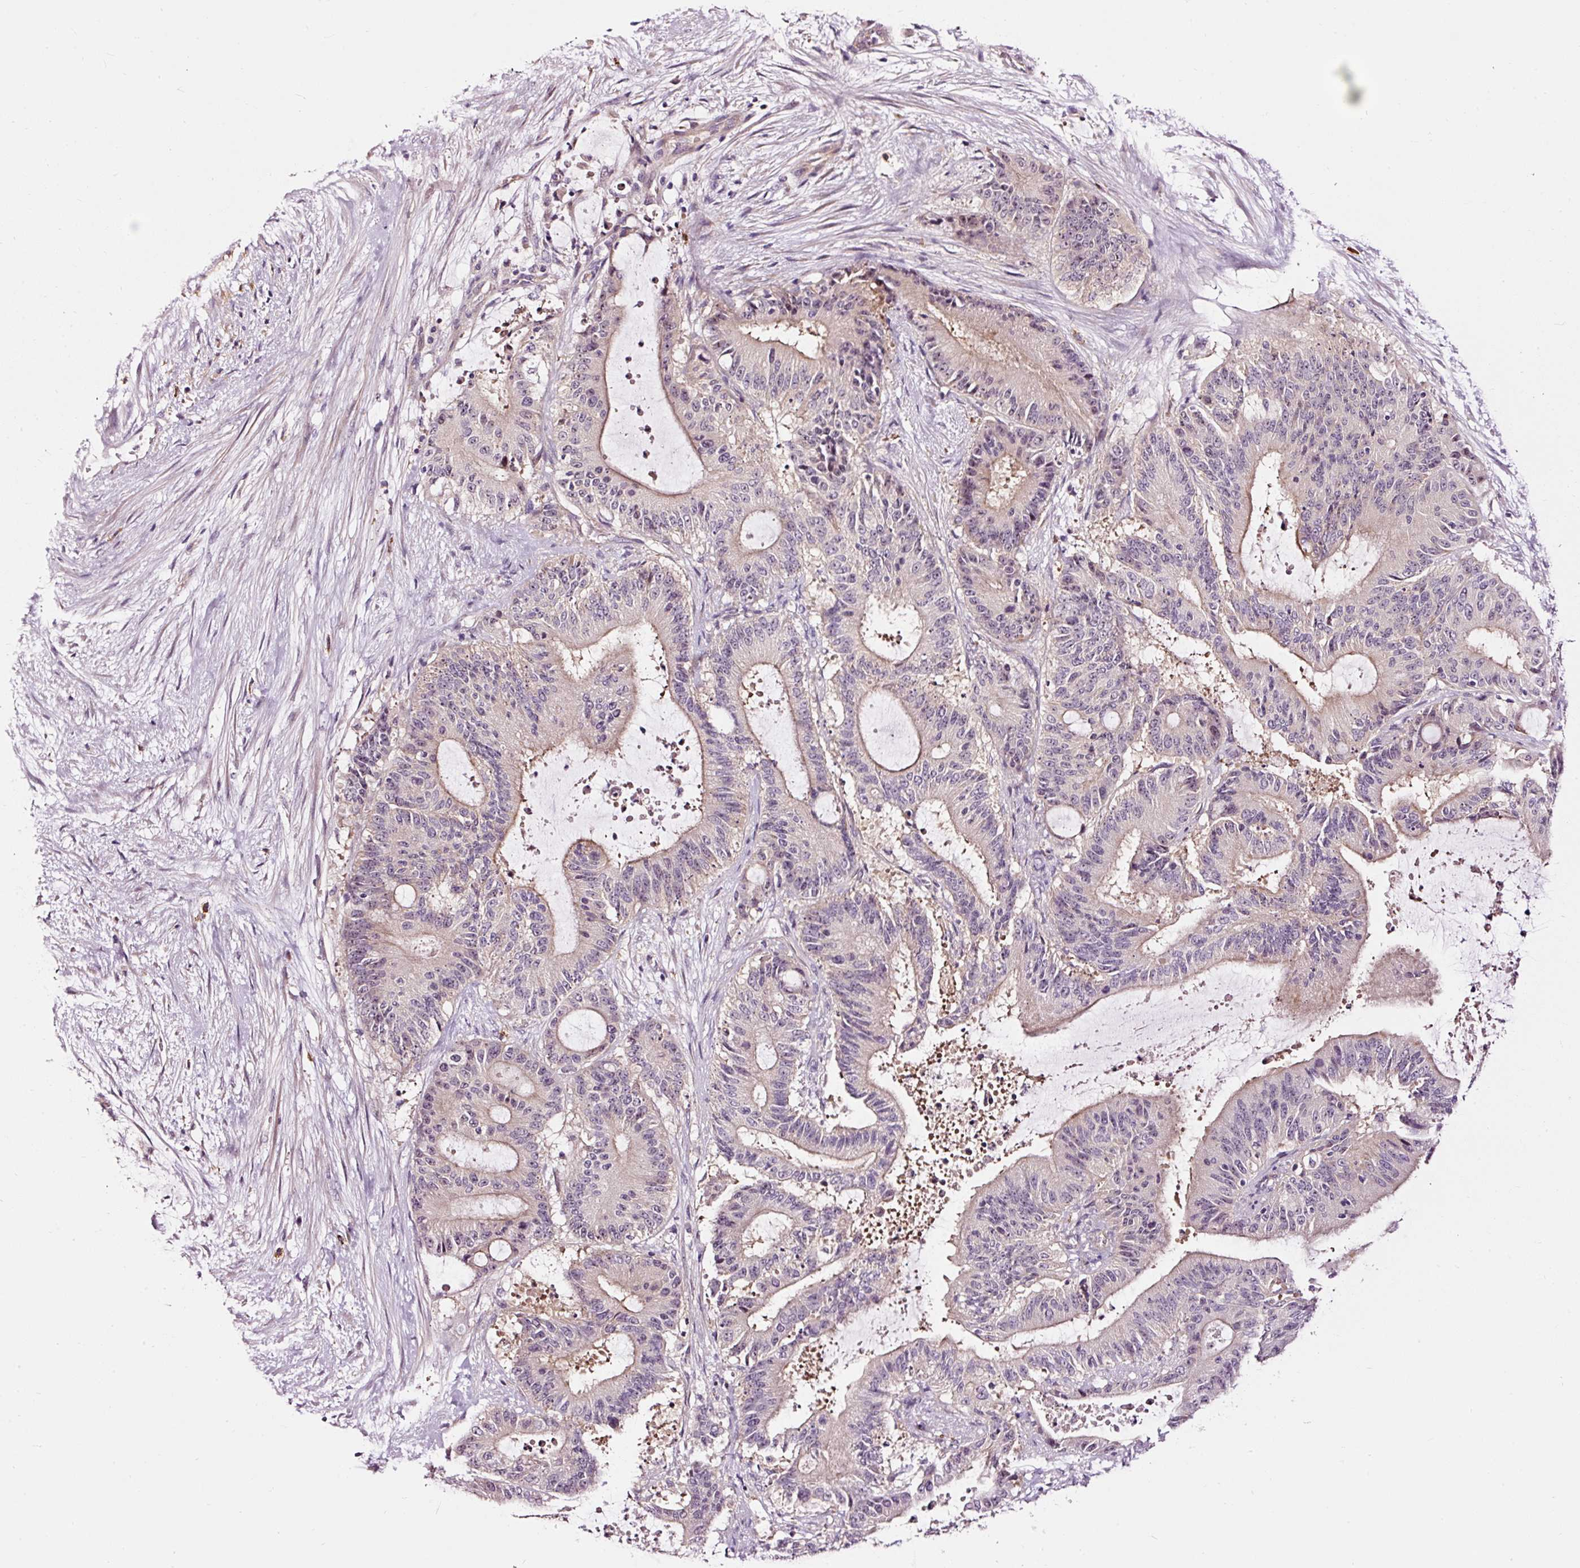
{"staining": {"intensity": "weak", "quantity": "<25%", "location": "cytoplasmic/membranous"}, "tissue": "liver cancer", "cell_type": "Tumor cells", "image_type": "cancer", "snomed": [{"axis": "morphology", "description": "Normal tissue, NOS"}, {"axis": "morphology", "description": "Cholangiocarcinoma"}, {"axis": "topography", "description": "Liver"}, {"axis": "topography", "description": "Peripheral nerve tissue"}], "caption": "The IHC photomicrograph has no significant expression in tumor cells of liver cholangiocarcinoma tissue. (DAB immunohistochemistry (IHC), high magnification).", "gene": "UTP14A", "patient": {"sex": "female", "age": 73}}